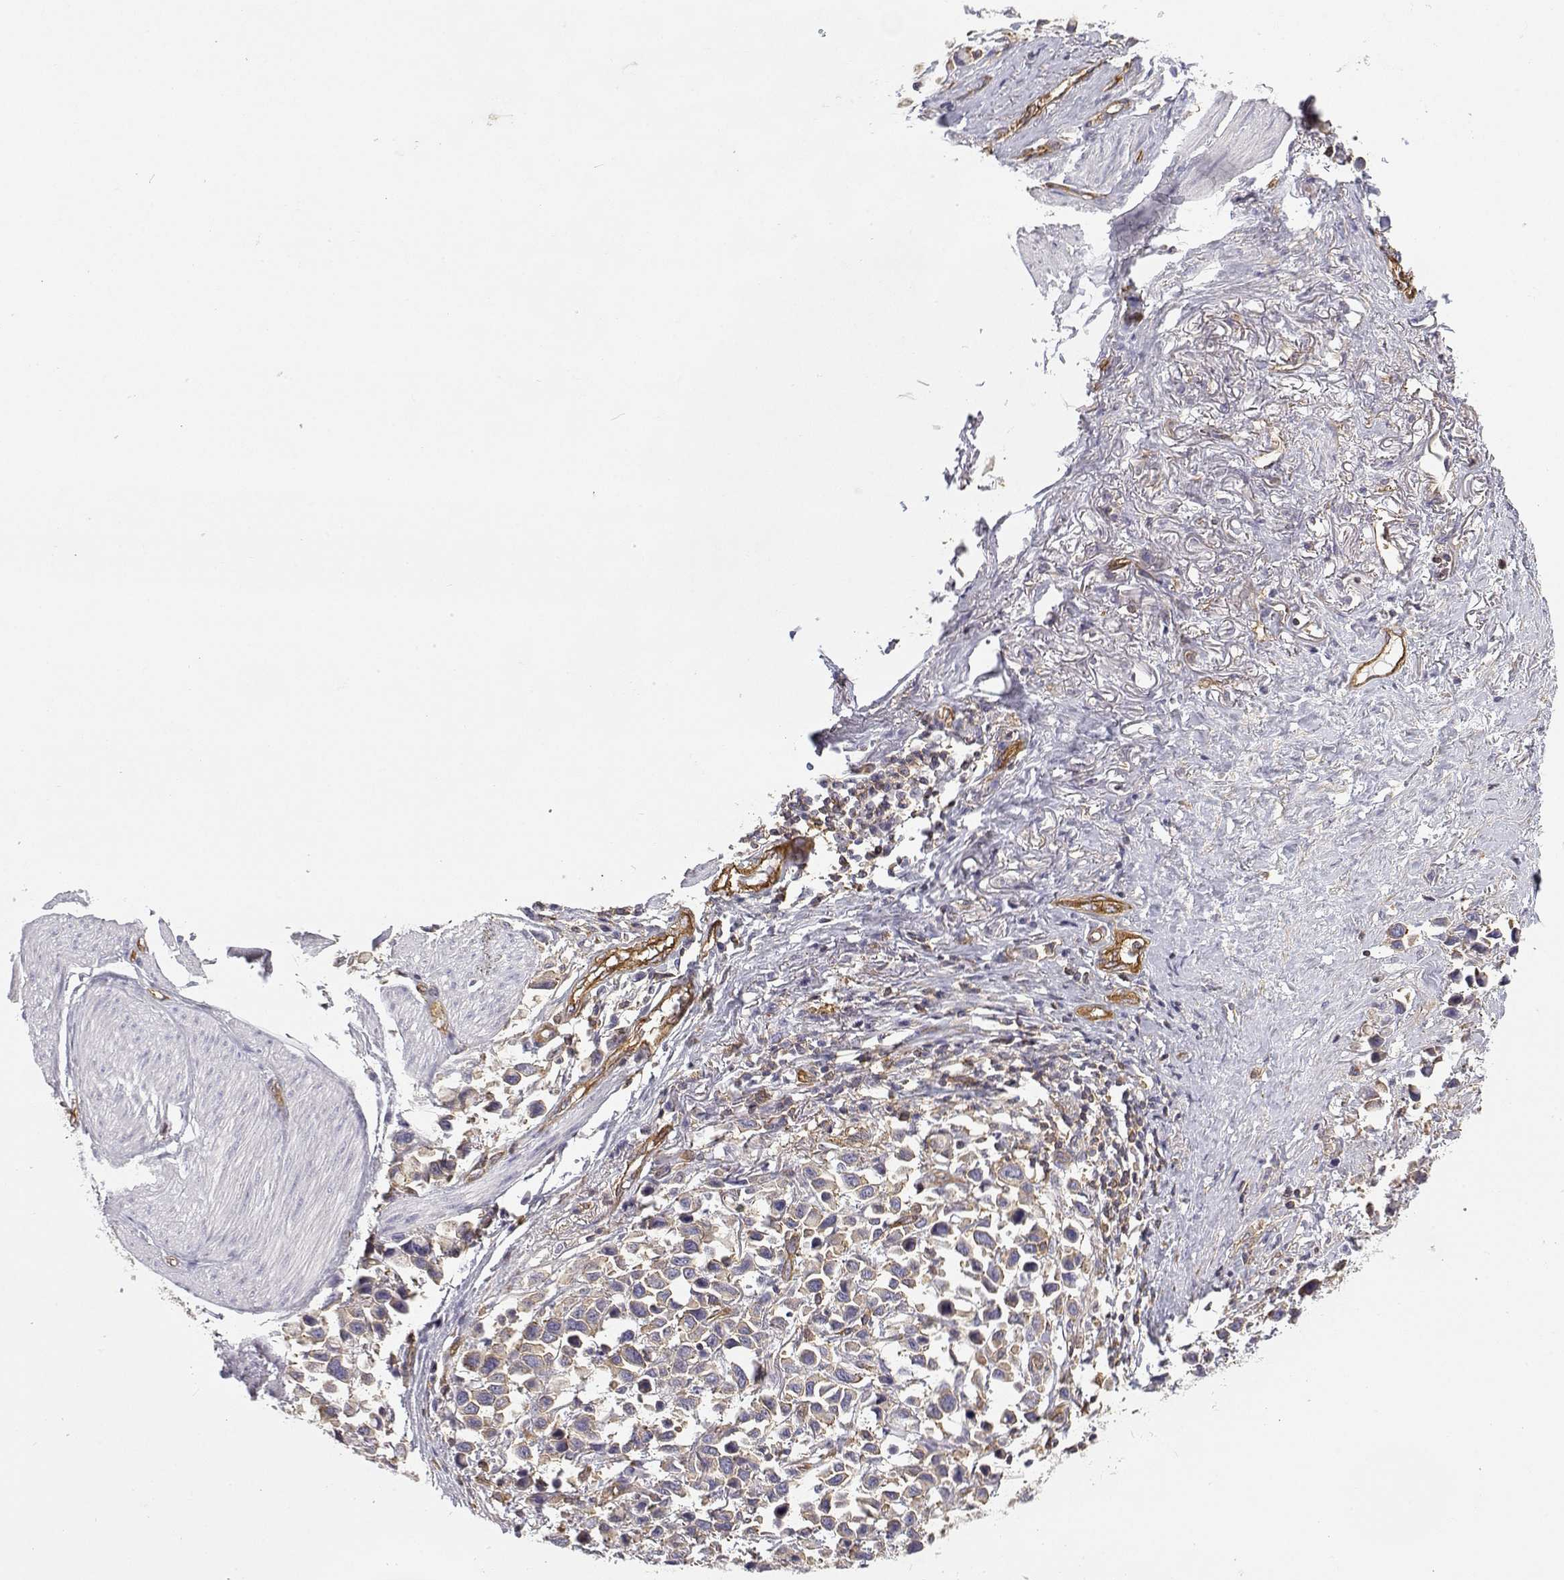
{"staining": {"intensity": "negative", "quantity": "none", "location": "none"}, "tissue": "stomach cancer", "cell_type": "Tumor cells", "image_type": "cancer", "snomed": [{"axis": "morphology", "description": "Adenocarcinoma, NOS"}, {"axis": "topography", "description": "Stomach"}], "caption": "There is no significant expression in tumor cells of stomach cancer (adenocarcinoma).", "gene": "MYH9", "patient": {"sex": "female", "age": 81}}